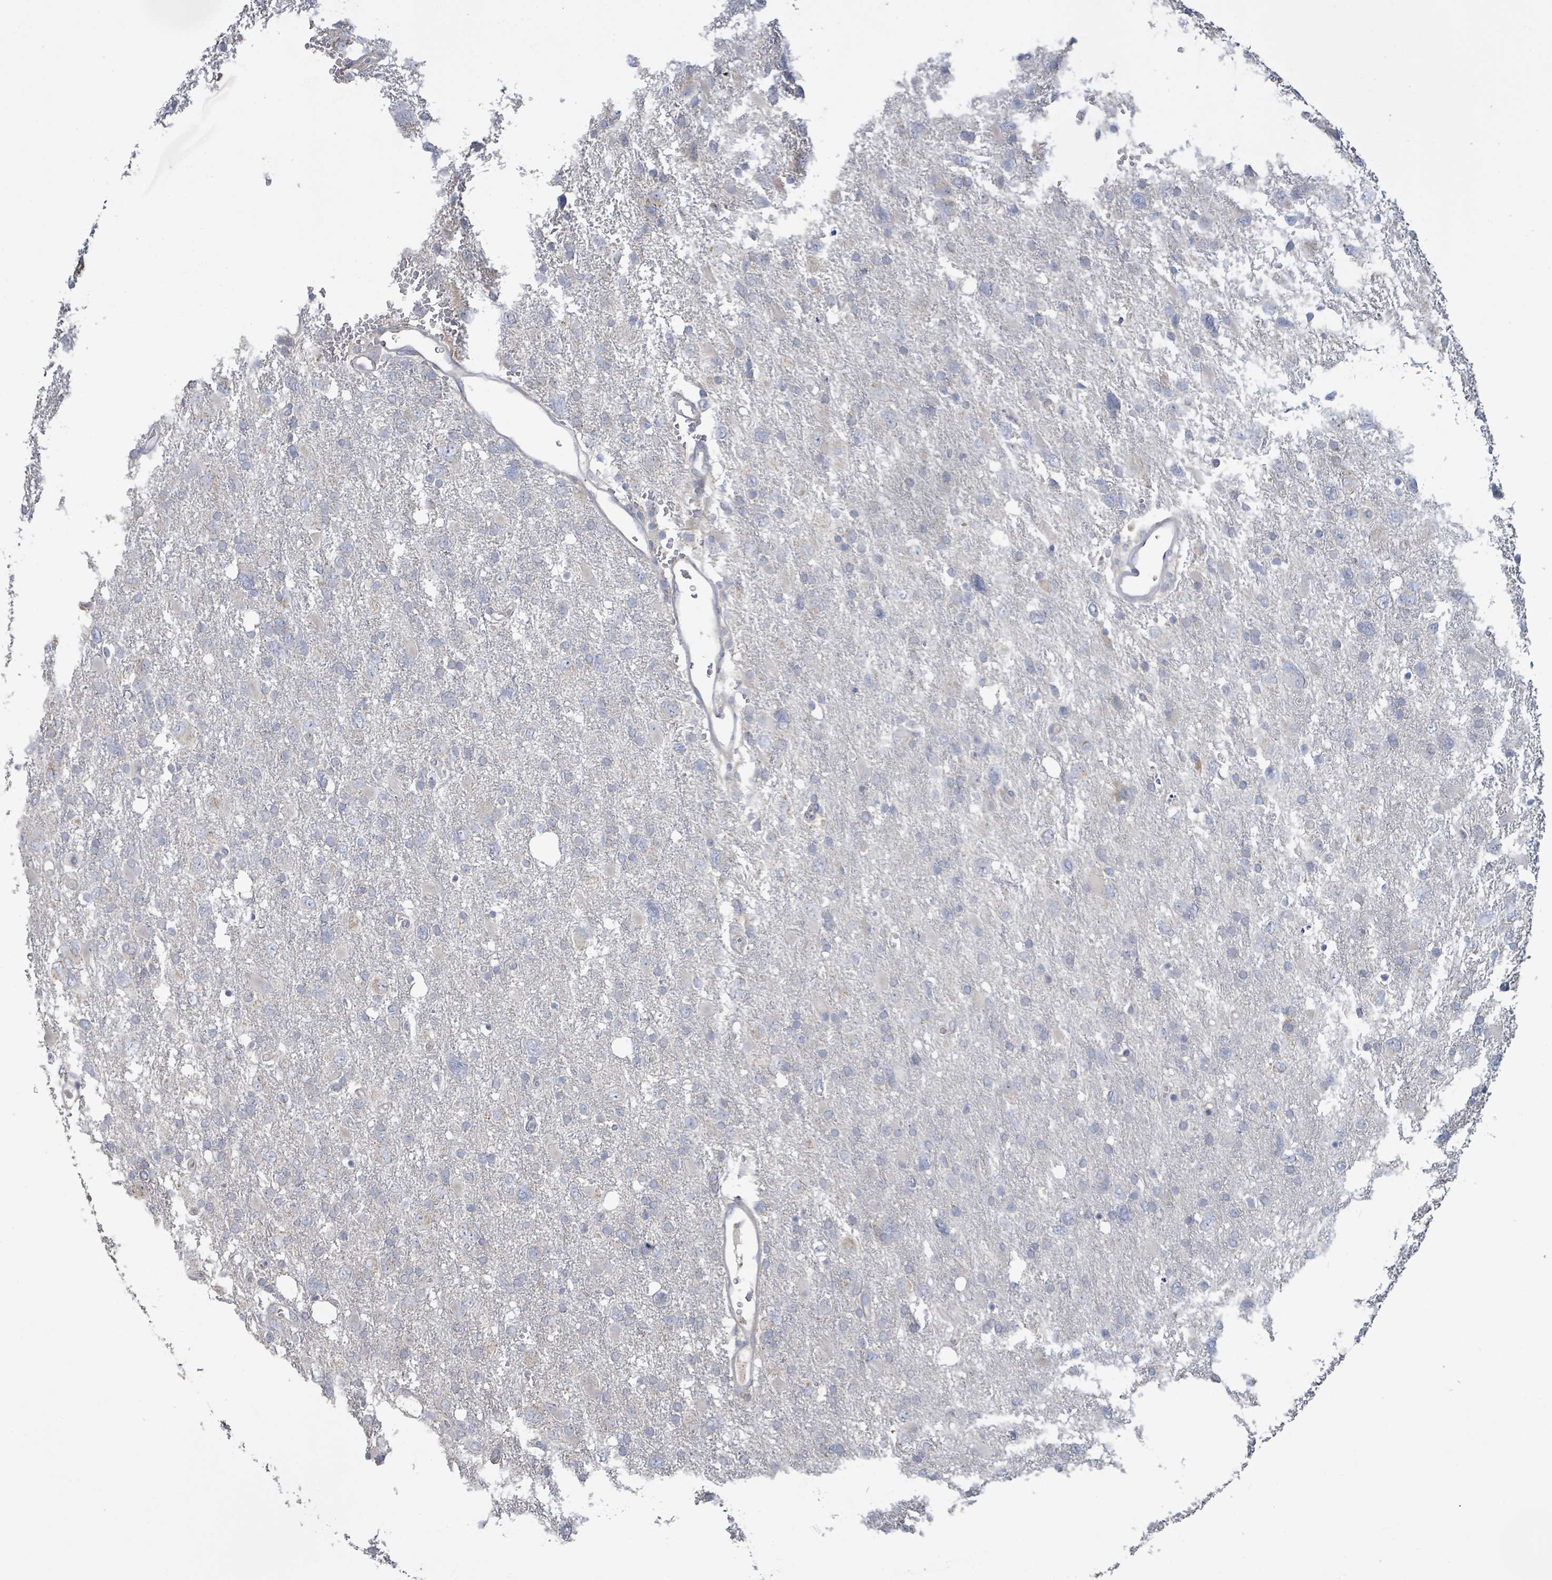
{"staining": {"intensity": "negative", "quantity": "none", "location": "none"}, "tissue": "glioma", "cell_type": "Tumor cells", "image_type": "cancer", "snomed": [{"axis": "morphology", "description": "Glioma, malignant, High grade"}, {"axis": "topography", "description": "Brain"}], "caption": "This photomicrograph is of glioma stained with immunohistochemistry (IHC) to label a protein in brown with the nuclei are counter-stained blue. There is no staining in tumor cells.", "gene": "KCNS2", "patient": {"sex": "male", "age": 61}}